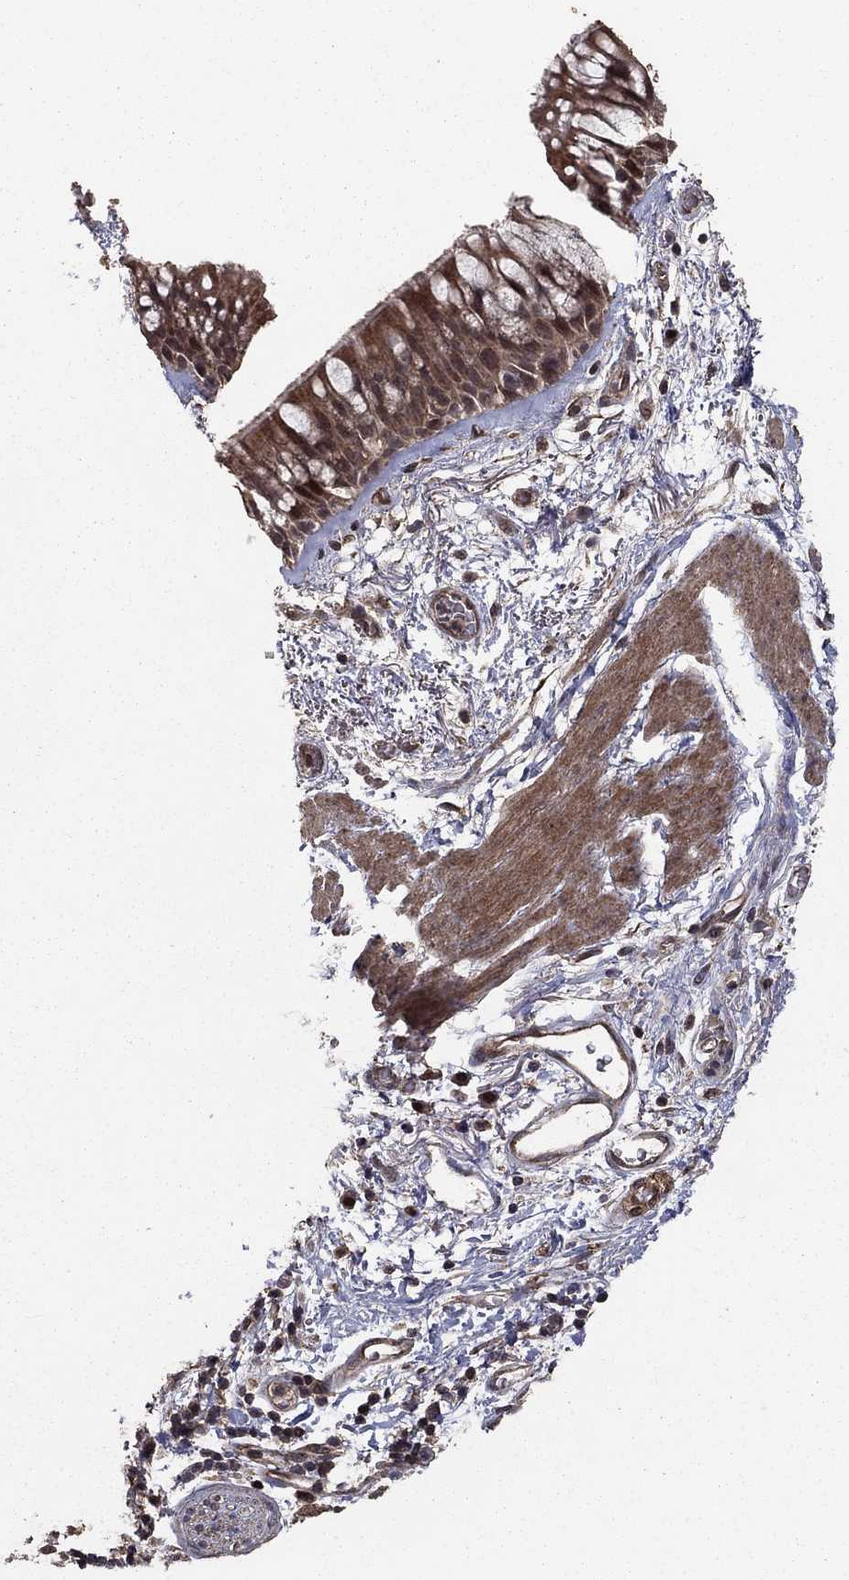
{"staining": {"intensity": "moderate", "quantity": ">75%", "location": "cytoplasmic/membranous"}, "tissue": "bronchus", "cell_type": "Respiratory epithelial cells", "image_type": "normal", "snomed": [{"axis": "morphology", "description": "Normal tissue, NOS"}, {"axis": "topography", "description": "Bronchus"}, {"axis": "topography", "description": "Lung"}], "caption": "An immunohistochemistry (IHC) micrograph of normal tissue is shown. Protein staining in brown labels moderate cytoplasmic/membranous positivity in bronchus within respiratory epithelial cells.", "gene": "PRDM1", "patient": {"sex": "female", "age": 57}}